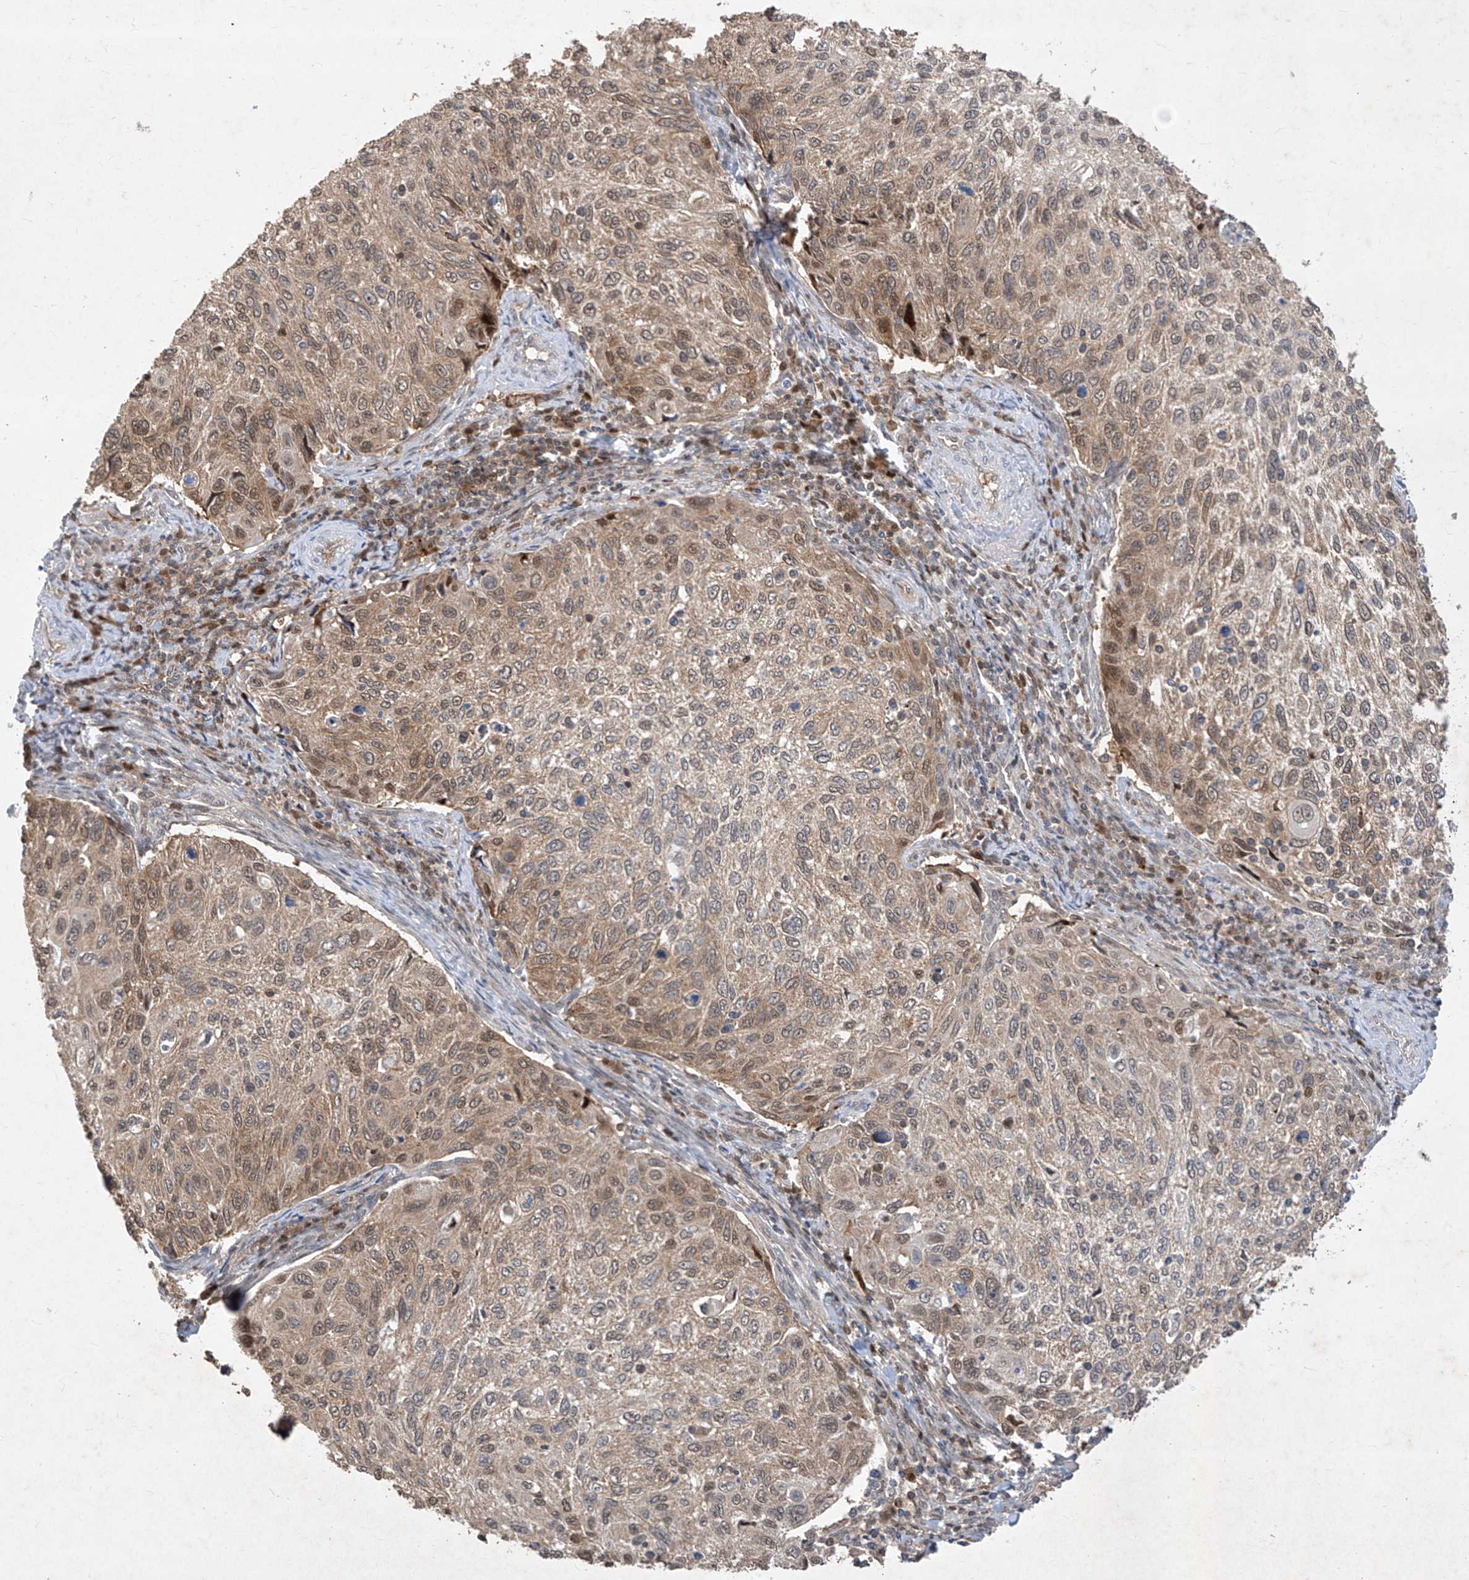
{"staining": {"intensity": "moderate", "quantity": "25%-75%", "location": "cytoplasmic/membranous,nuclear"}, "tissue": "cervical cancer", "cell_type": "Tumor cells", "image_type": "cancer", "snomed": [{"axis": "morphology", "description": "Squamous cell carcinoma, NOS"}, {"axis": "topography", "description": "Cervix"}], "caption": "Cervical cancer tissue demonstrates moderate cytoplasmic/membranous and nuclear expression in approximately 25%-75% of tumor cells, visualized by immunohistochemistry.", "gene": "ZNF358", "patient": {"sex": "female", "age": 70}}